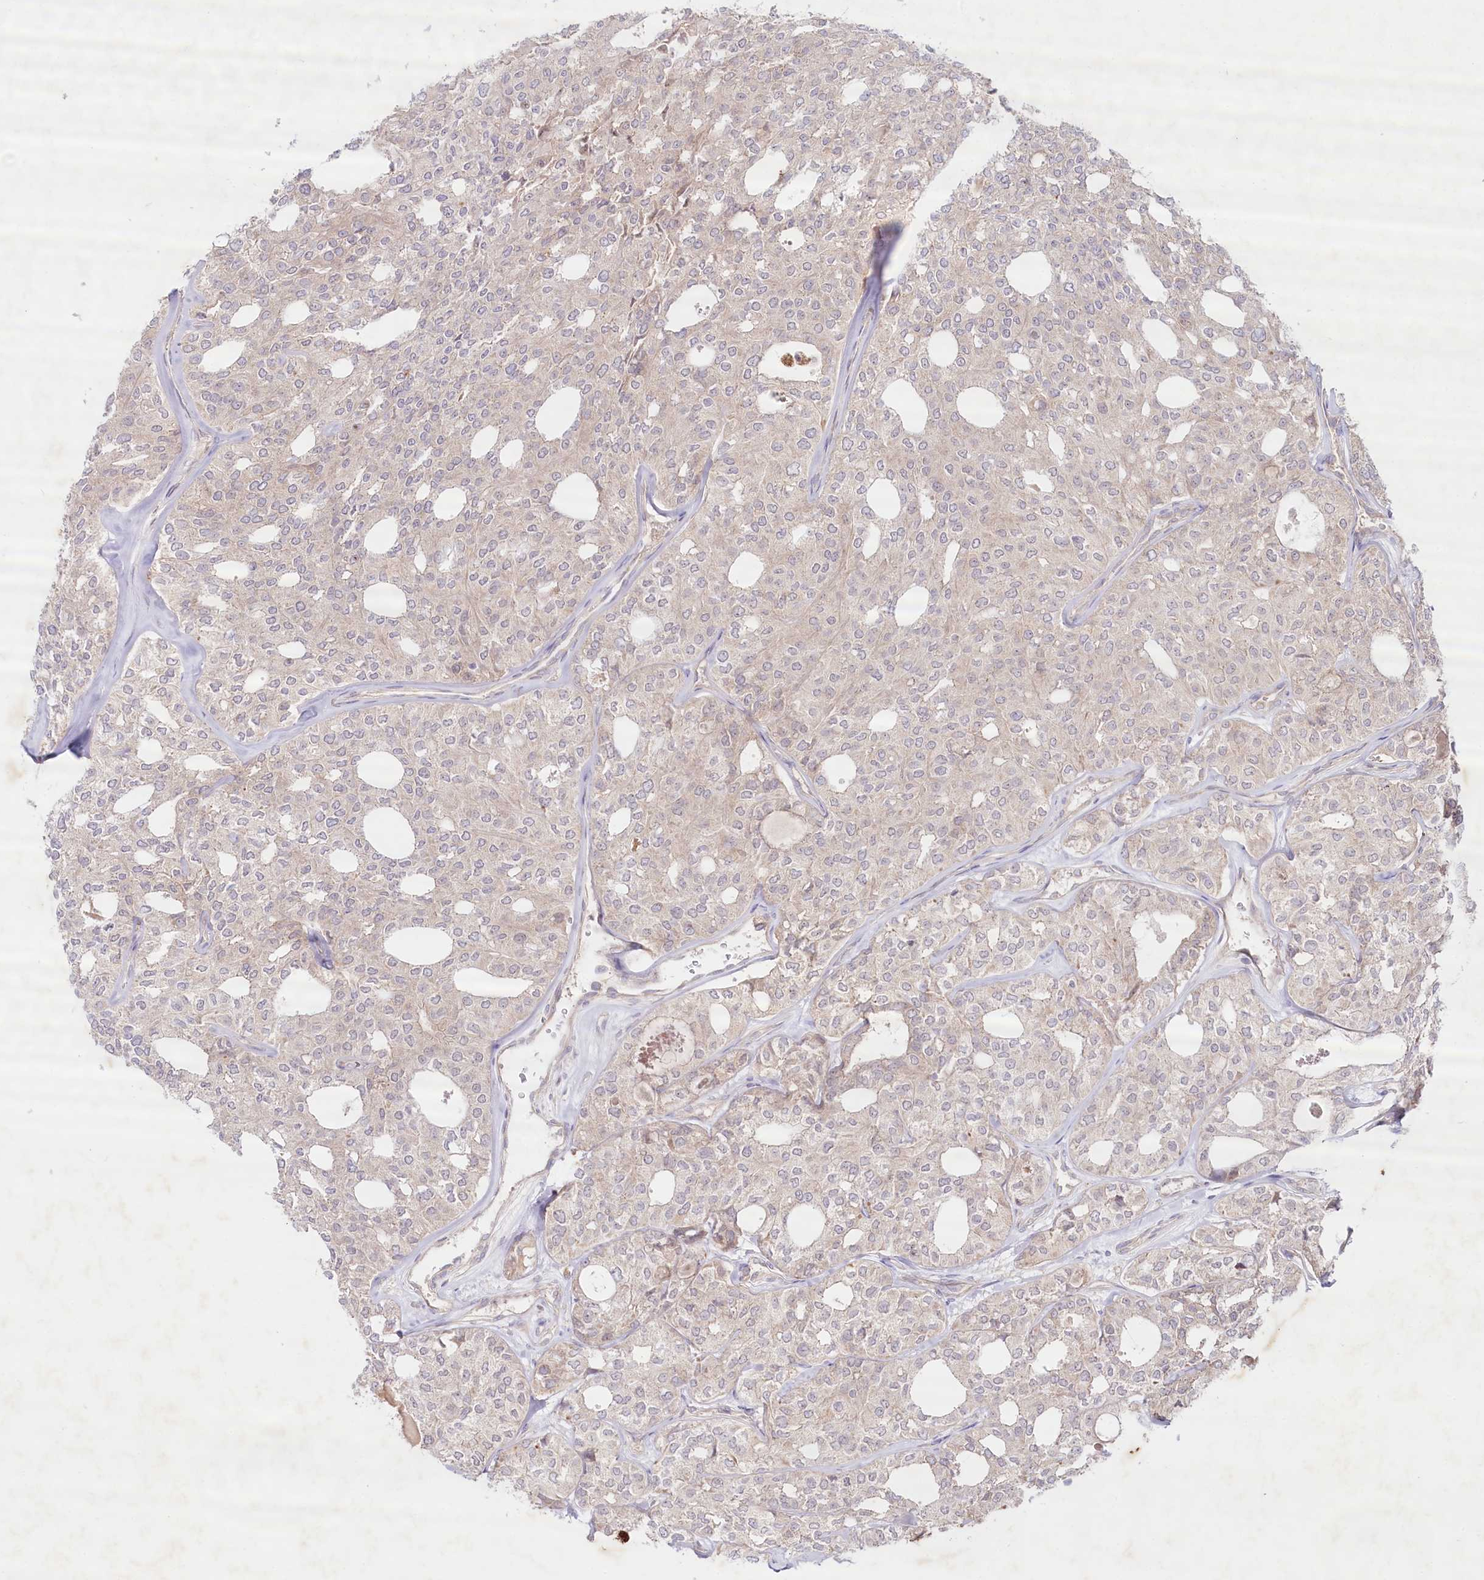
{"staining": {"intensity": "negative", "quantity": "none", "location": "none"}, "tissue": "thyroid cancer", "cell_type": "Tumor cells", "image_type": "cancer", "snomed": [{"axis": "morphology", "description": "Follicular adenoma carcinoma, NOS"}, {"axis": "topography", "description": "Thyroid gland"}], "caption": "Tumor cells show no significant staining in thyroid follicular adenoma carcinoma.", "gene": "TNIP1", "patient": {"sex": "male", "age": 75}}